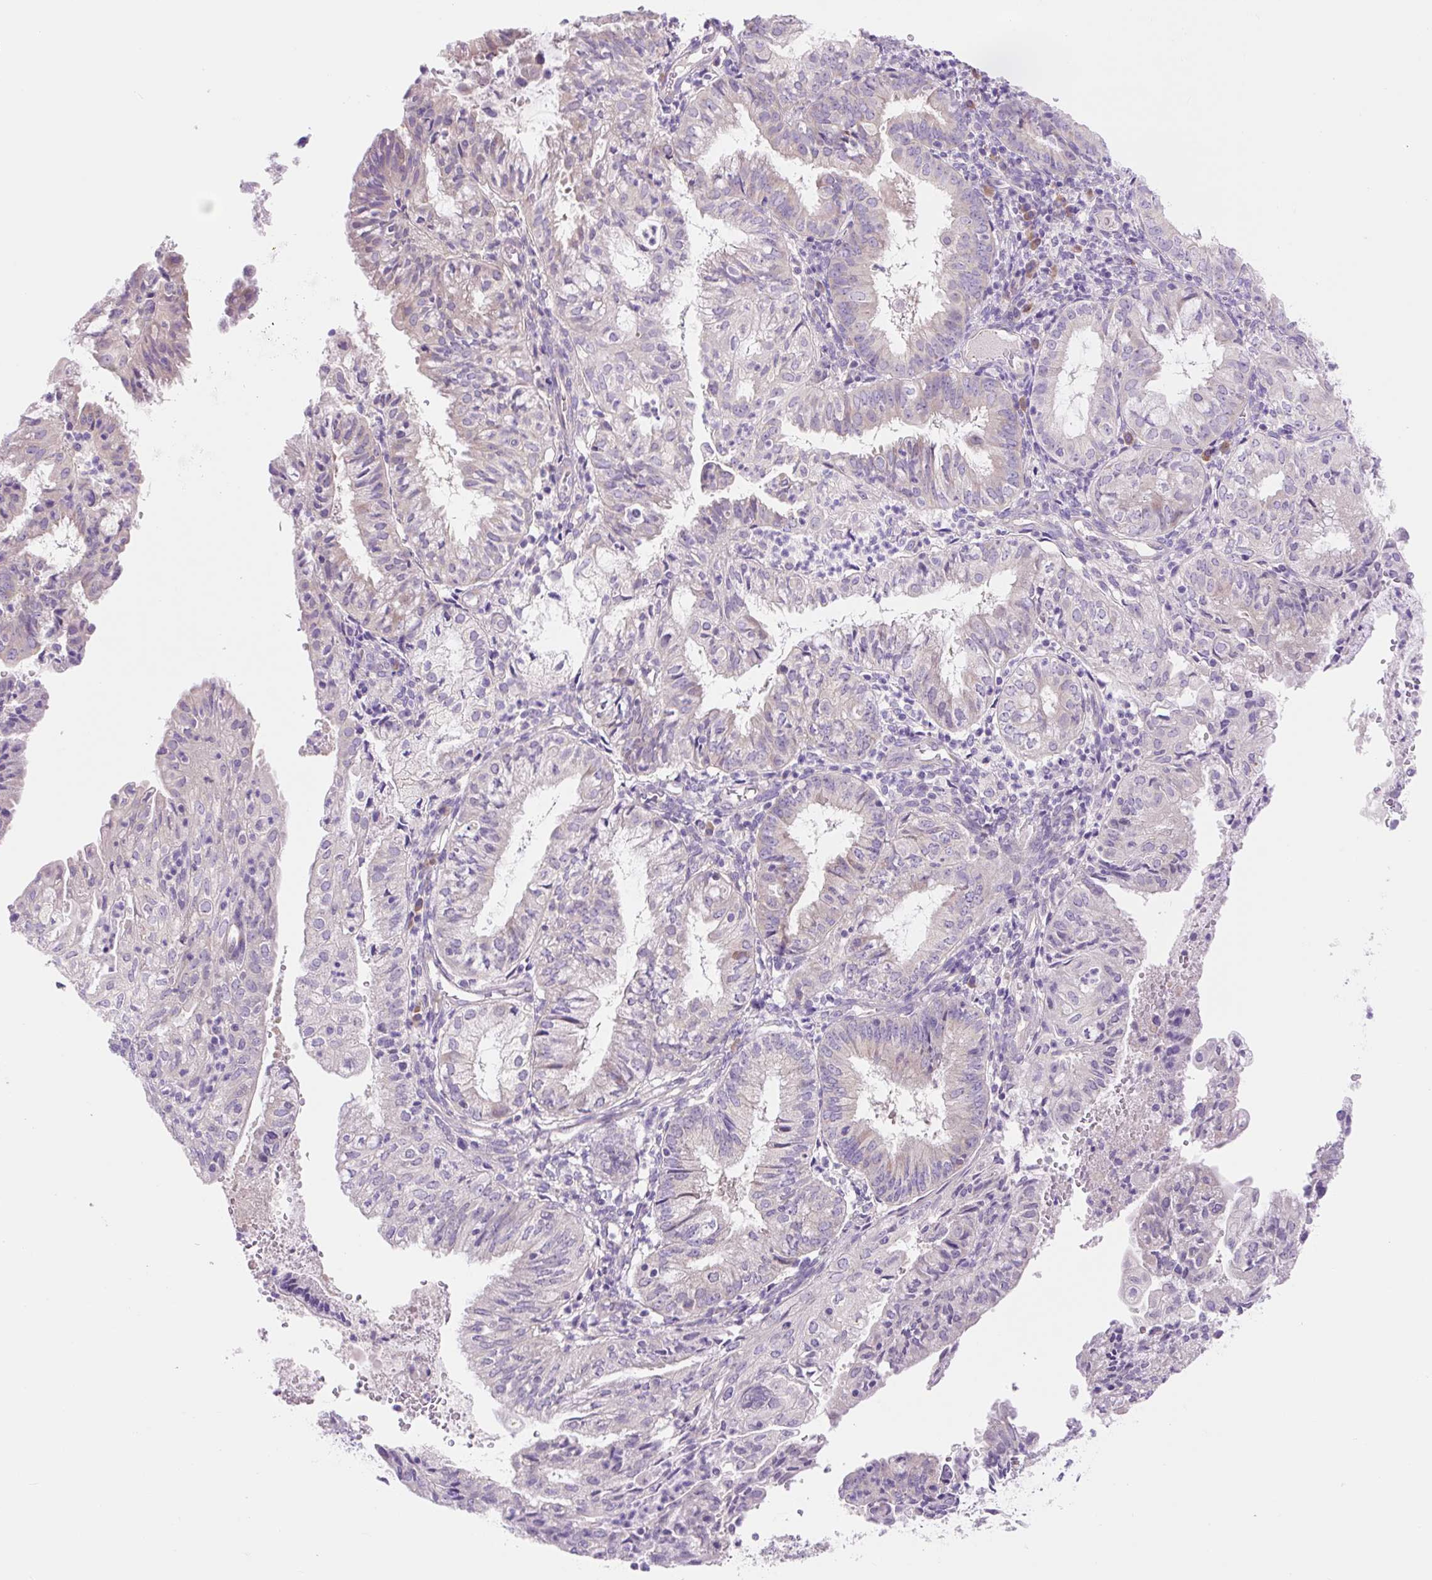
{"staining": {"intensity": "negative", "quantity": "none", "location": "none"}, "tissue": "endometrial cancer", "cell_type": "Tumor cells", "image_type": "cancer", "snomed": [{"axis": "morphology", "description": "Adenocarcinoma, NOS"}, {"axis": "topography", "description": "Endometrium"}], "caption": "Immunohistochemistry (IHC) image of neoplastic tissue: adenocarcinoma (endometrial) stained with DAB (3,3'-diaminobenzidine) shows no significant protein expression in tumor cells.", "gene": "CELF6", "patient": {"sex": "female", "age": 55}}